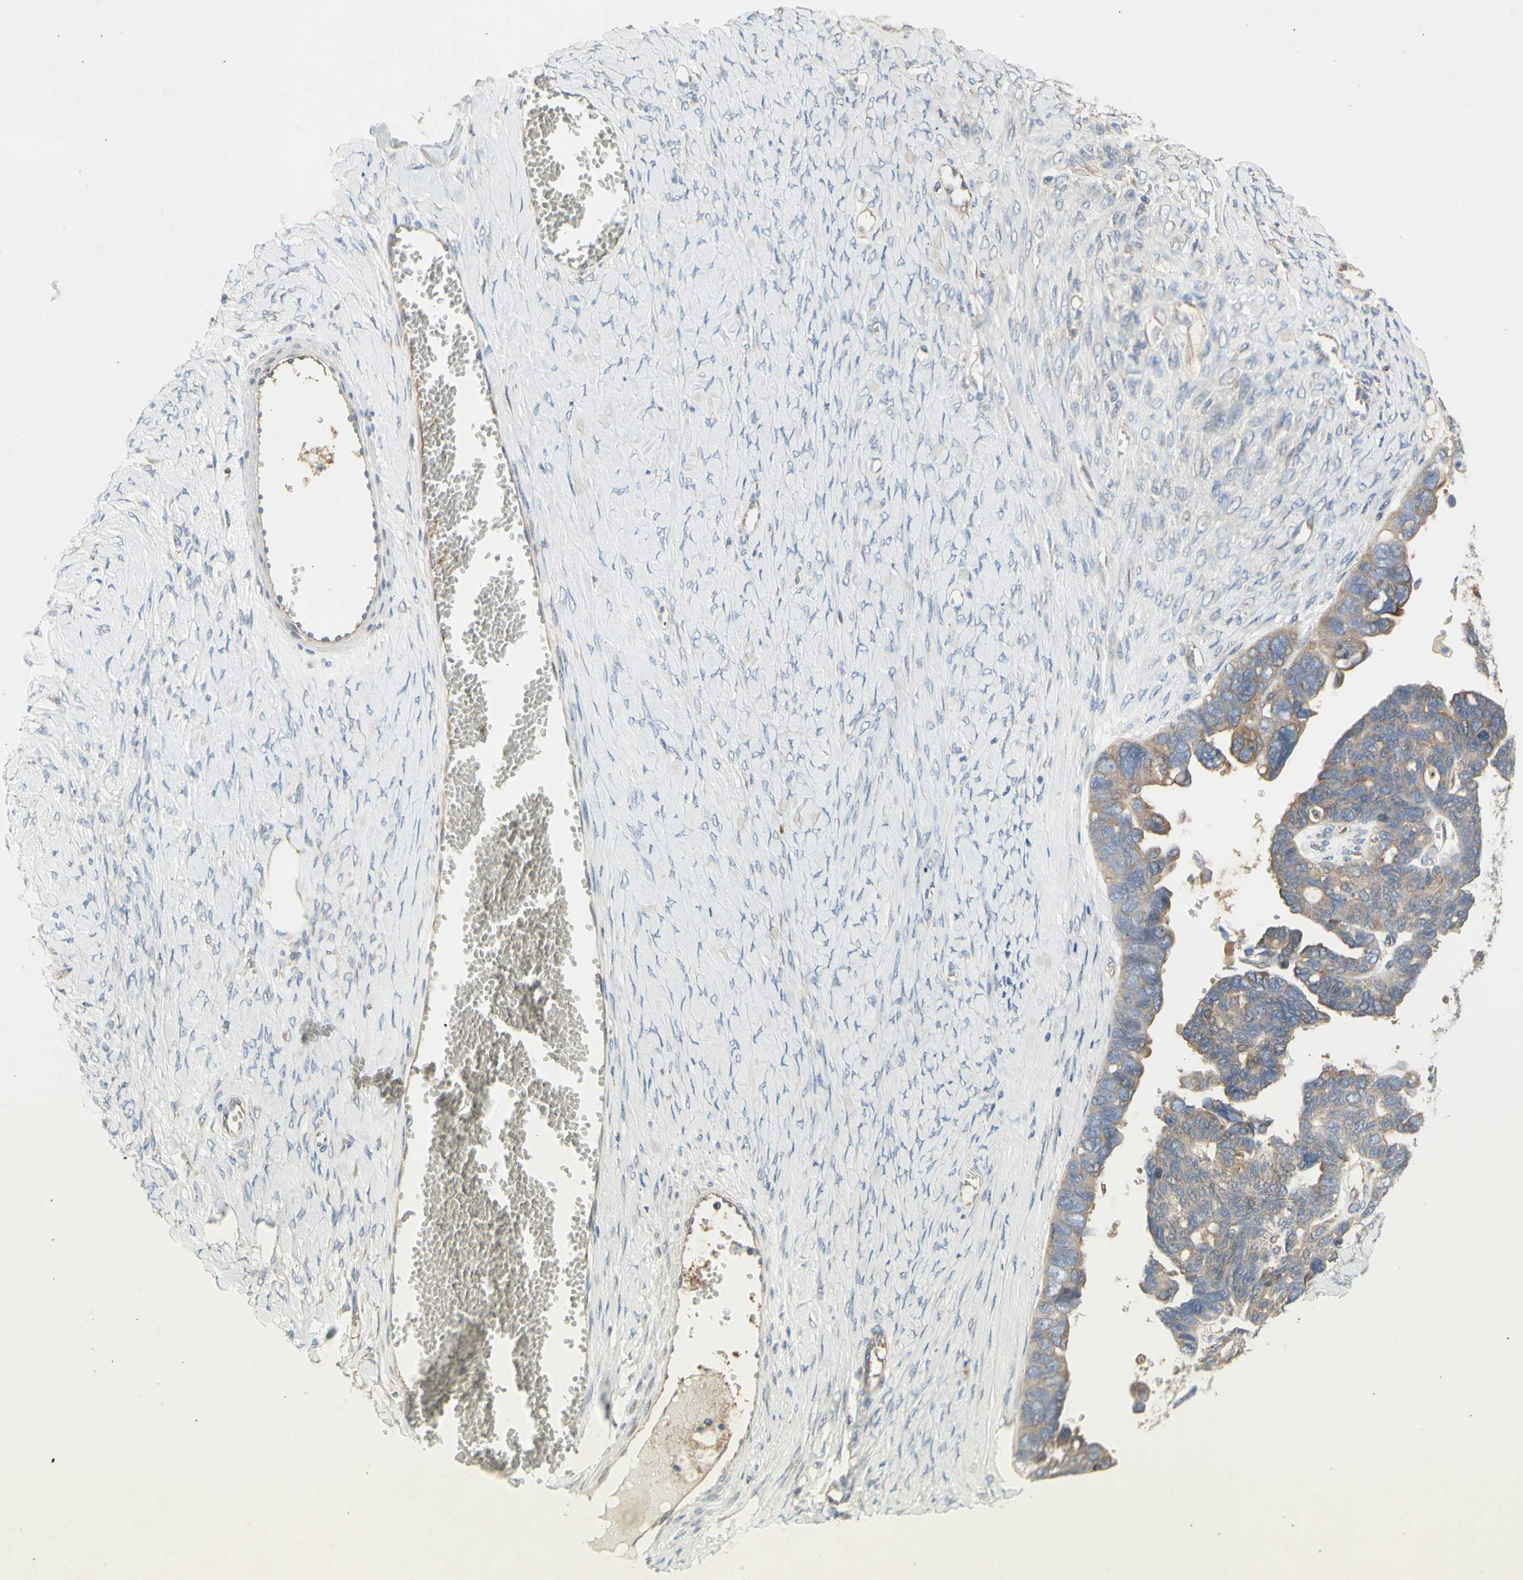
{"staining": {"intensity": "weak", "quantity": ">75%", "location": "cytoplasmic/membranous"}, "tissue": "ovarian cancer", "cell_type": "Tumor cells", "image_type": "cancer", "snomed": [{"axis": "morphology", "description": "Cystadenocarcinoma, serous, NOS"}, {"axis": "topography", "description": "Ovary"}], "caption": "Immunohistochemical staining of human serous cystadenocarcinoma (ovarian) displays low levels of weak cytoplasmic/membranous expression in approximately >75% of tumor cells.", "gene": "KLC1", "patient": {"sex": "female", "age": 79}}